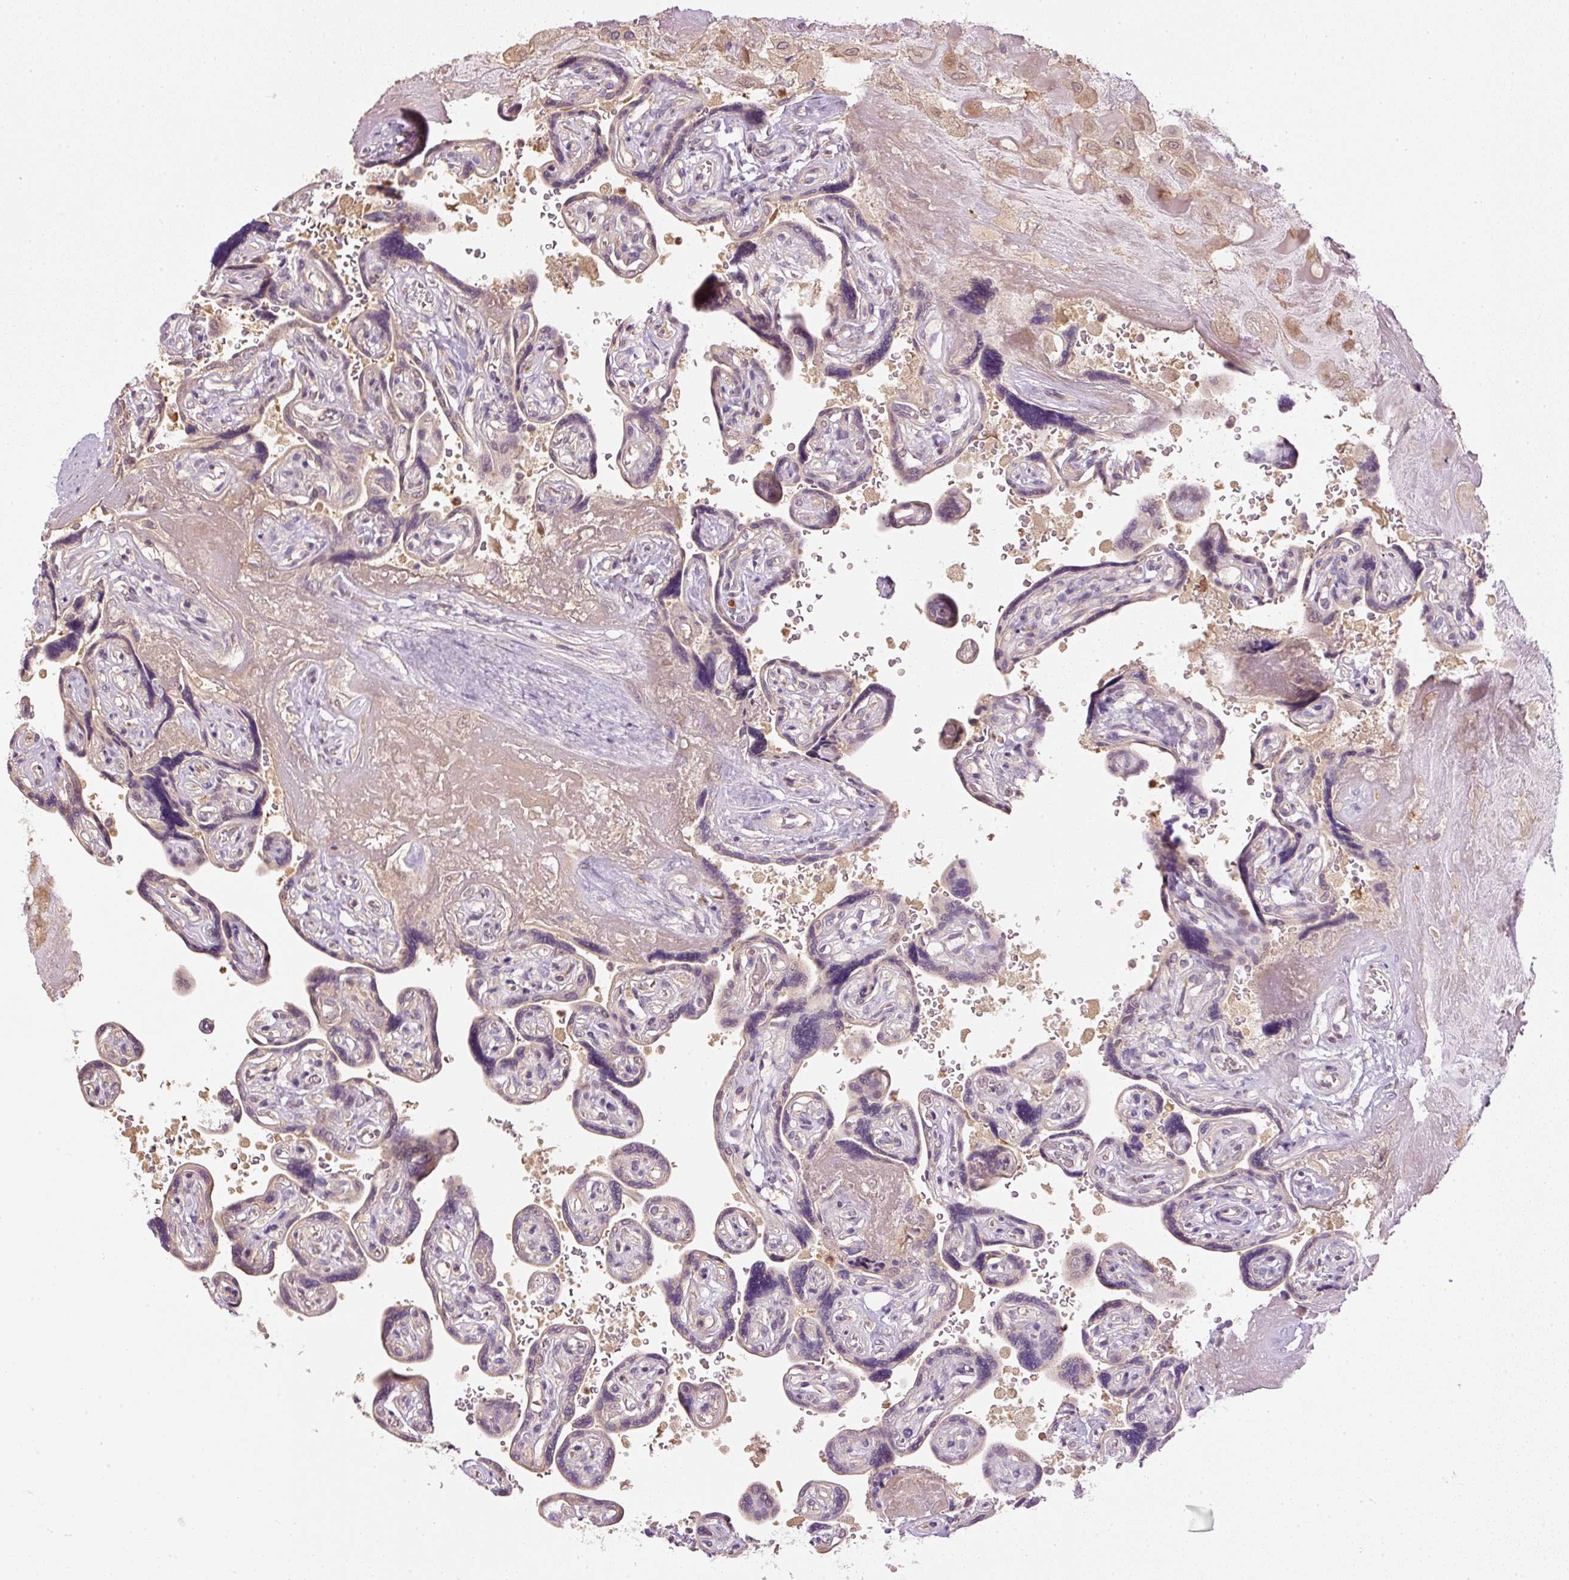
{"staining": {"intensity": "weak", "quantity": ">75%", "location": "cytoplasmic/membranous,nuclear"}, "tissue": "placenta", "cell_type": "Decidual cells", "image_type": "normal", "snomed": [{"axis": "morphology", "description": "Normal tissue, NOS"}, {"axis": "topography", "description": "Placenta"}], "caption": "A low amount of weak cytoplasmic/membranous,nuclear staining is present in approximately >75% of decidual cells in normal placenta.", "gene": "CTTNBP2", "patient": {"sex": "female", "age": 32}}